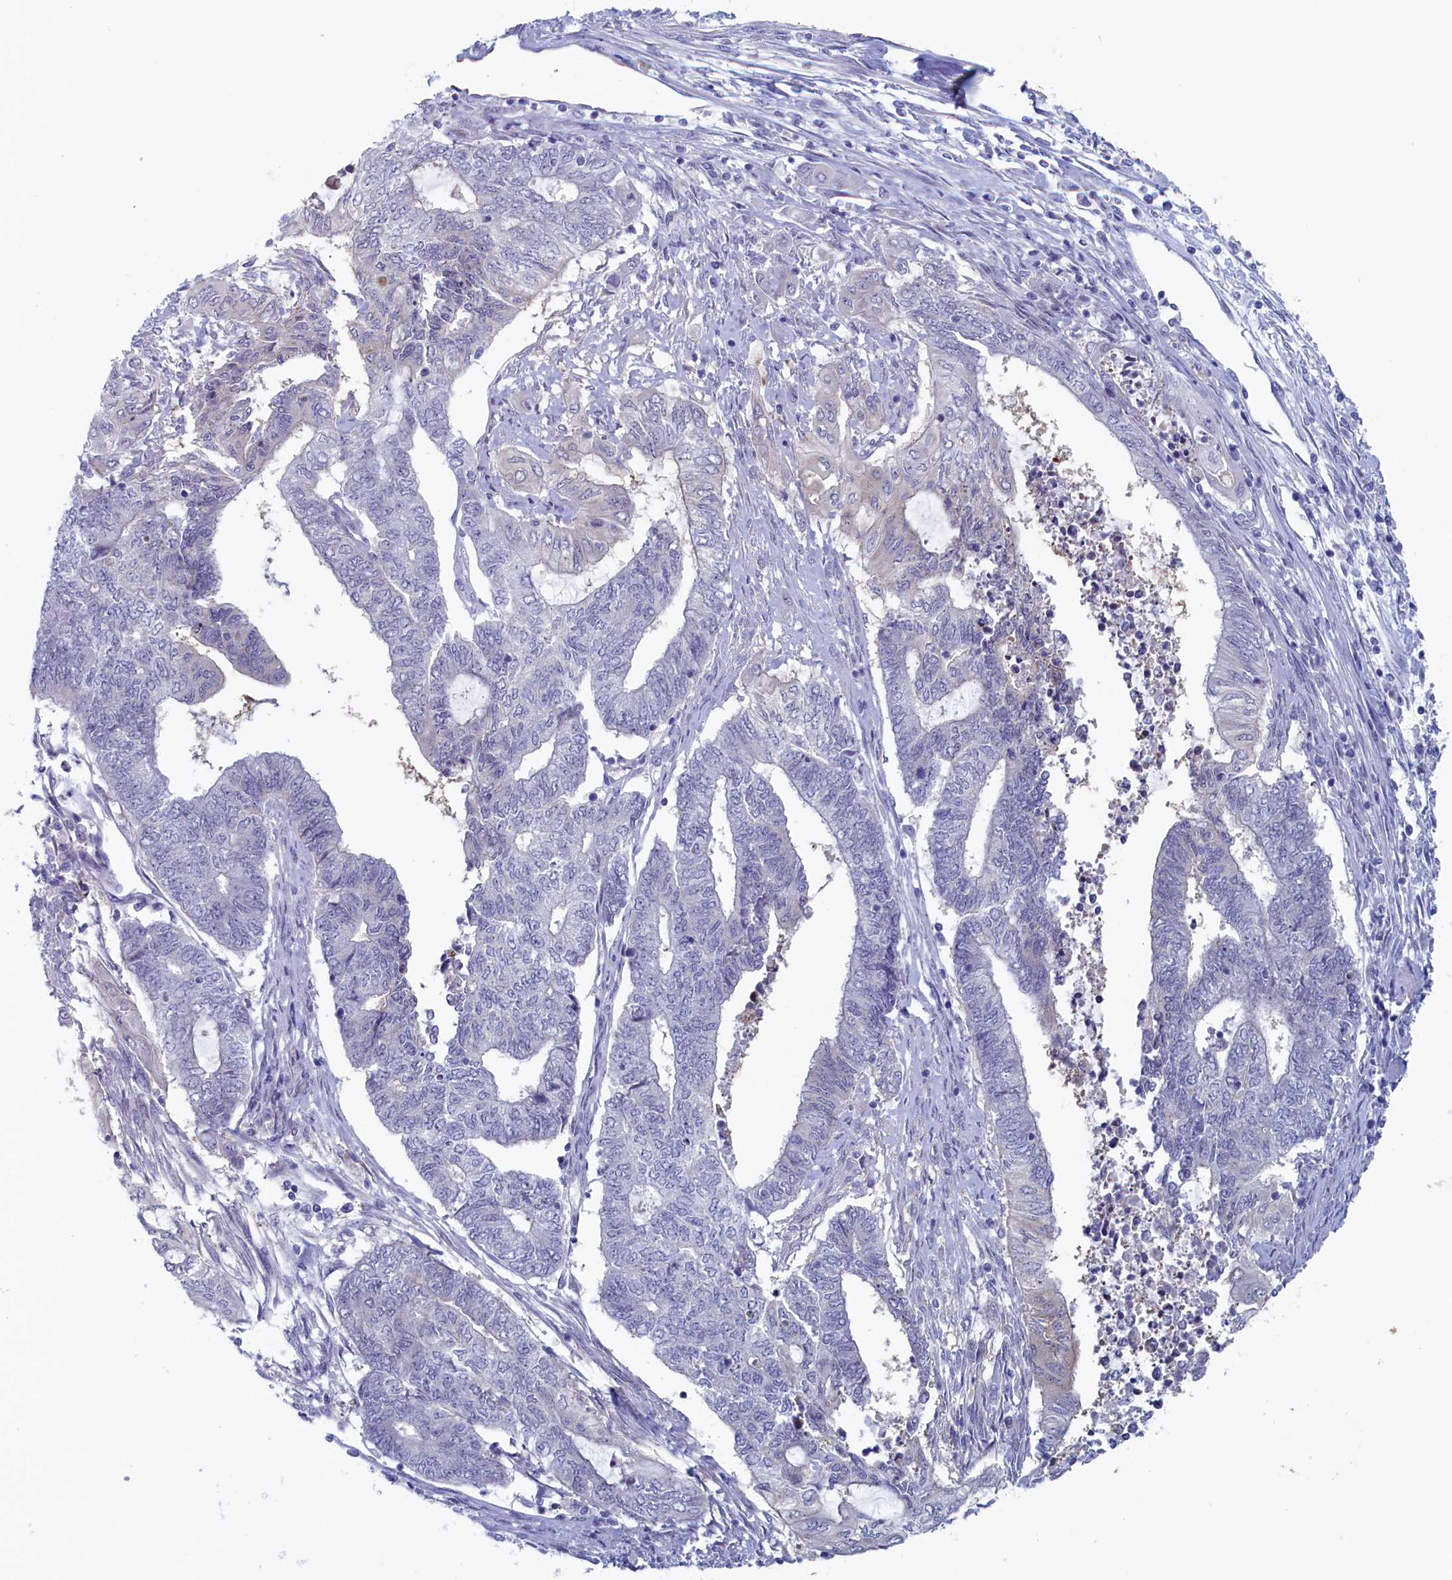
{"staining": {"intensity": "negative", "quantity": "none", "location": "none"}, "tissue": "endometrial cancer", "cell_type": "Tumor cells", "image_type": "cancer", "snomed": [{"axis": "morphology", "description": "Adenocarcinoma, NOS"}, {"axis": "topography", "description": "Uterus"}, {"axis": "topography", "description": "Endometrium"}], "caption": "This is an immunohistochemistry (IHC) image of human endometrial adenocarcinoma. There is no positivity in tumor cells.", "gene": "WDR76", "patient": {"sex": "female", "age": 70}}